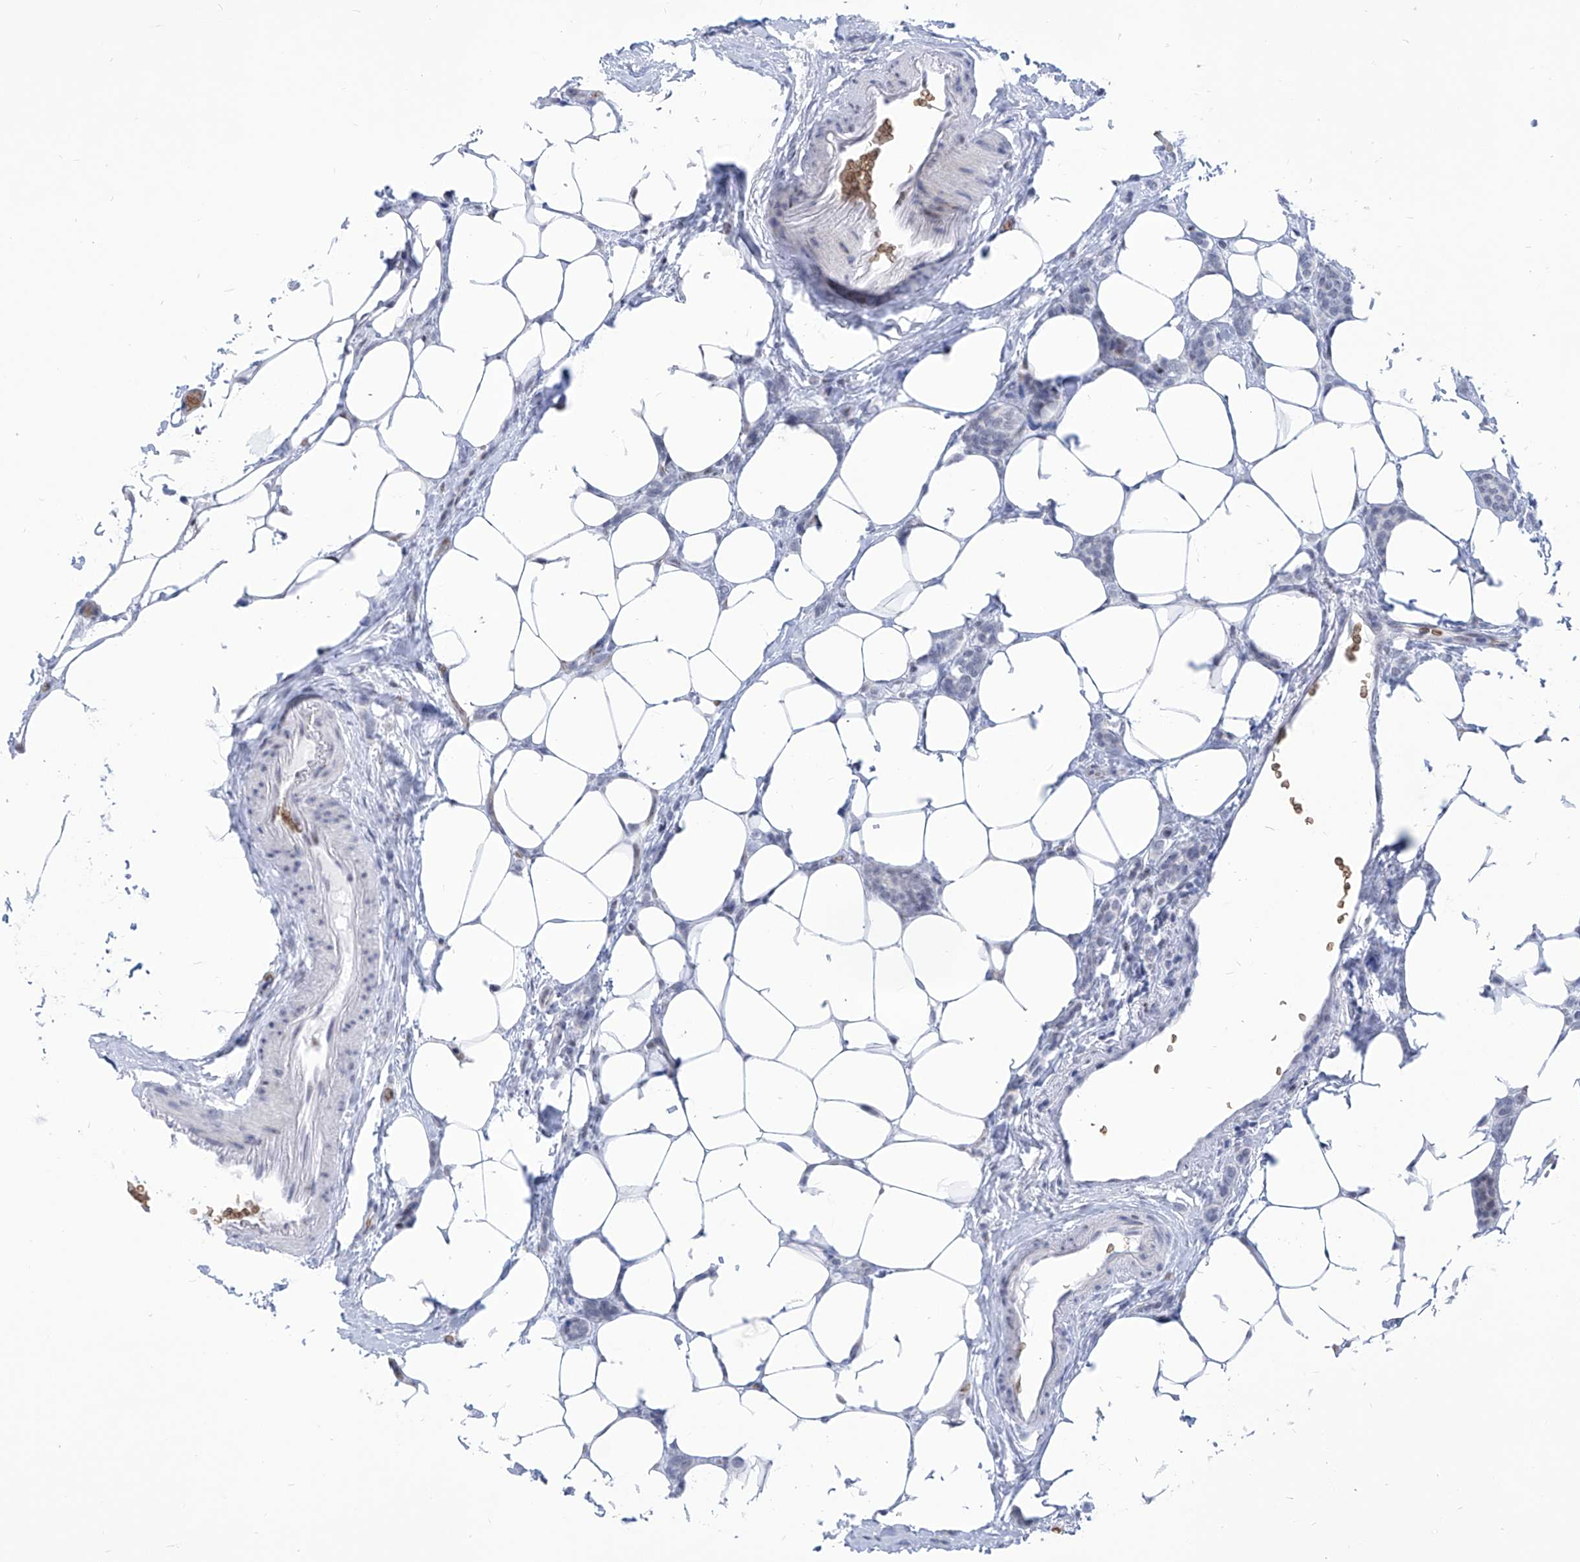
{"staining": {"intensity": "negative", "quantity": "none", "location": "none"}, "tissue": "breast cancer", "cell_type": "Tumor cells", "image_type": "cancer", "snomed": [{"axis": "morphology", "description": "Lobular carcinoma"}, {"axis": "topography", "description": "Breast"}], "caption": "This is a image of immunohistochemistry staining of breast lobular carcinoma, which shows no expression in tumor cells. Brightfield microscopy of immunohistochemistry (IHC) stained with DAB (brown) and hematoxylin (blue), captured at high magnification.", "gene": "SART1", "patient": {"sex": "female", "age": 50}}